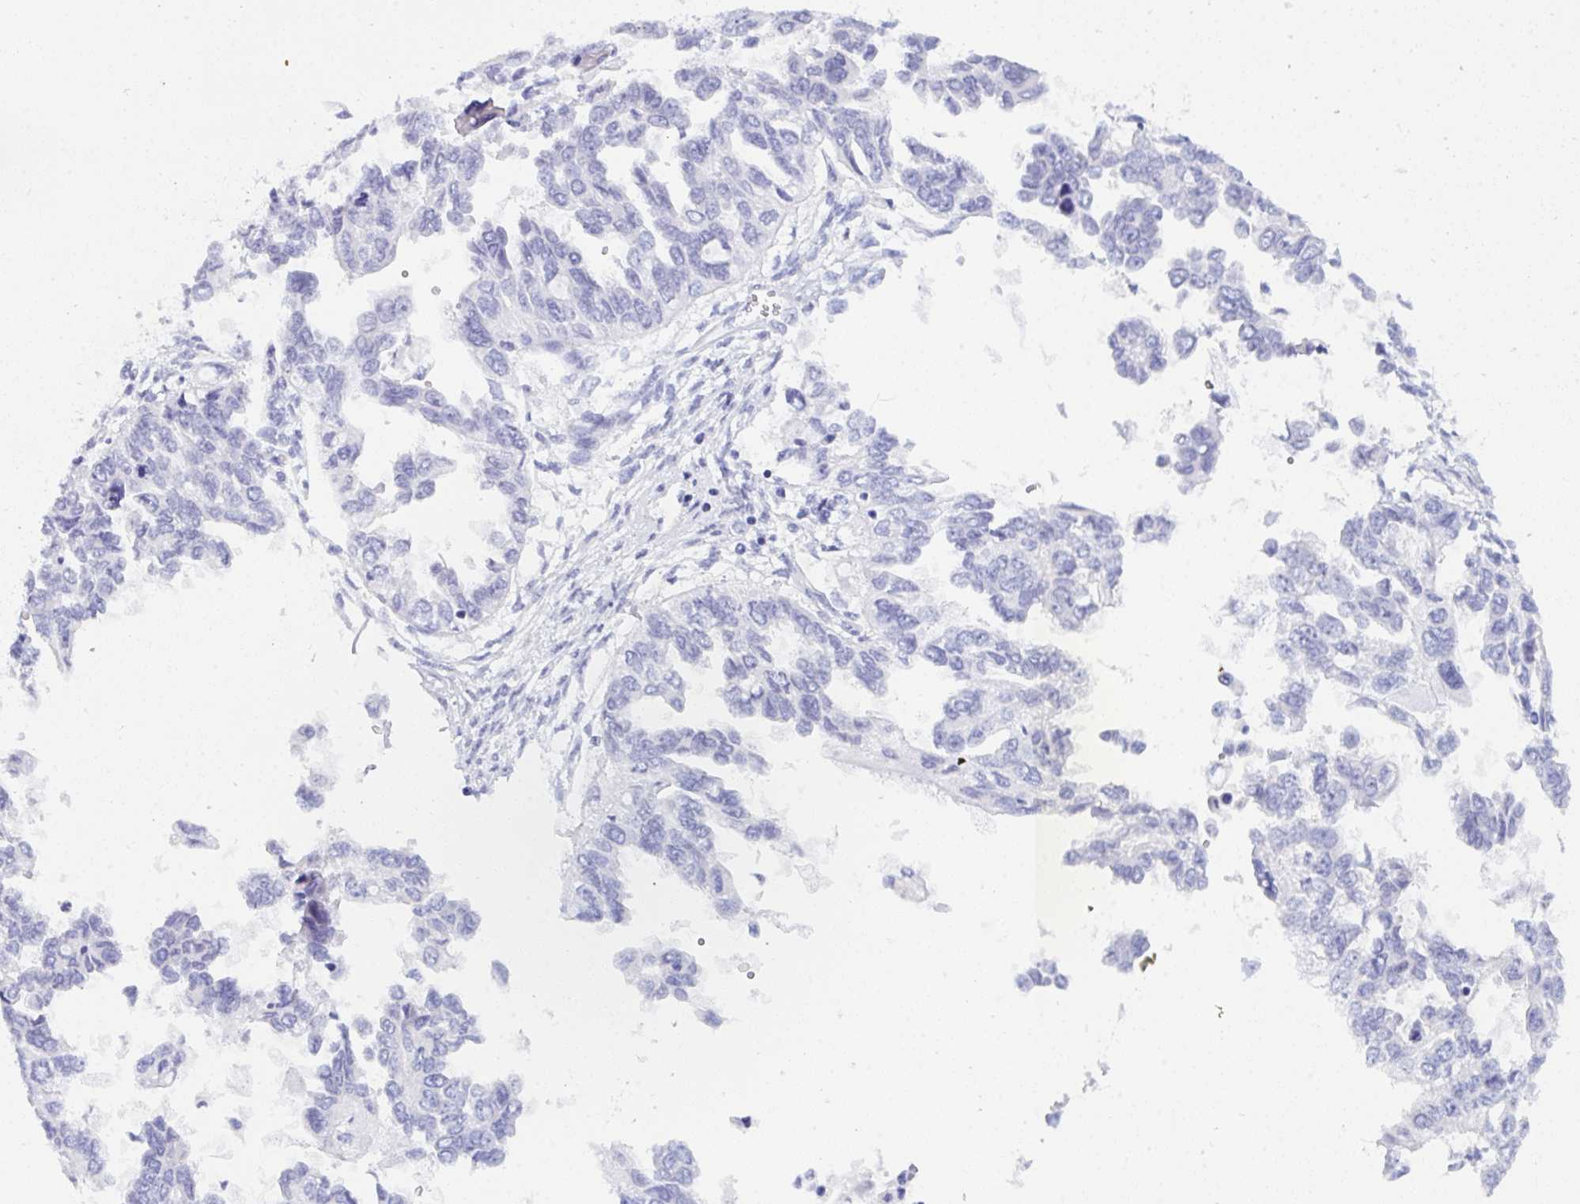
{"staining": {"intensity": "negative", "quantity": "none", "location": "none"}, "tissue": "ovarian cancer", "cell_type": "Tumor cells", "image_type": "cancer", "snomed": [{"axis": "morphology", "description": "Cystadenocarcinoma, serous, NOS"}, {"axis": "topography", "description": "Ovary"}], "caption": "Human ovarian cancer stained for a protein using IHC demonstrates no staining in tumor cells.", "gene": "PRDM9", "patient": {"sex": "female", "age": 53}}